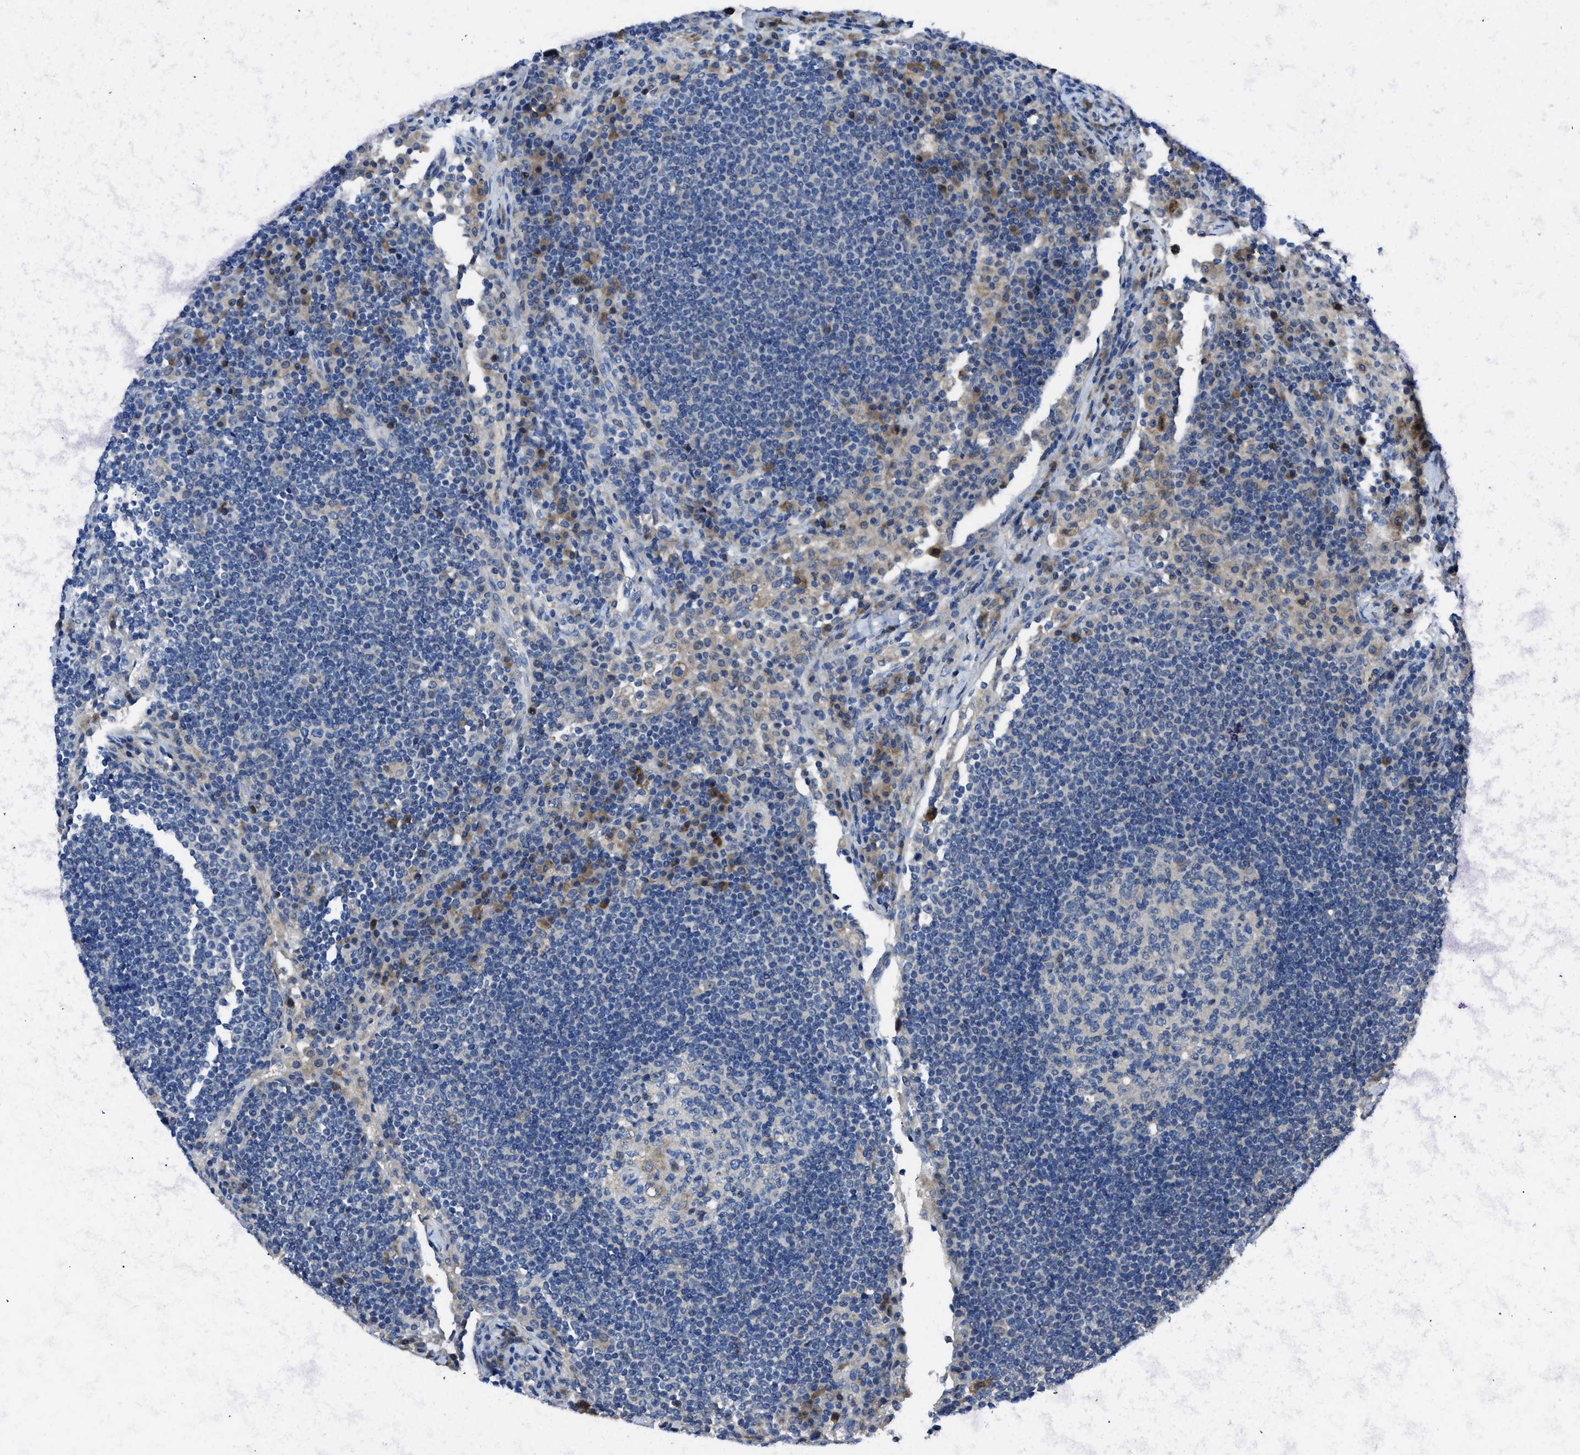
{"staining": {"intensity": "negative", "quantity": "none", "location": "none"}, "tissue": "lymph node", "cell_type": "Germinal center cells", "image_type": "normal", "snomed": [{"axis": "morphology", "description": "Normal tissue, NOS"}, {"axis": "topography", "description": "Lymph node"}], "caption": "This is a histopathology image of immunohistochemistry staining of unremarkable lymph node, which shows no positivity in germinal center cells. The staining is performed using DAB (3,3'-diaminobenzidine) brown chromogen with nuclei counter-stained in using hematoxylin.", "gene": "MAP3K20", "patient": {"sex": "female", "age": 53}}